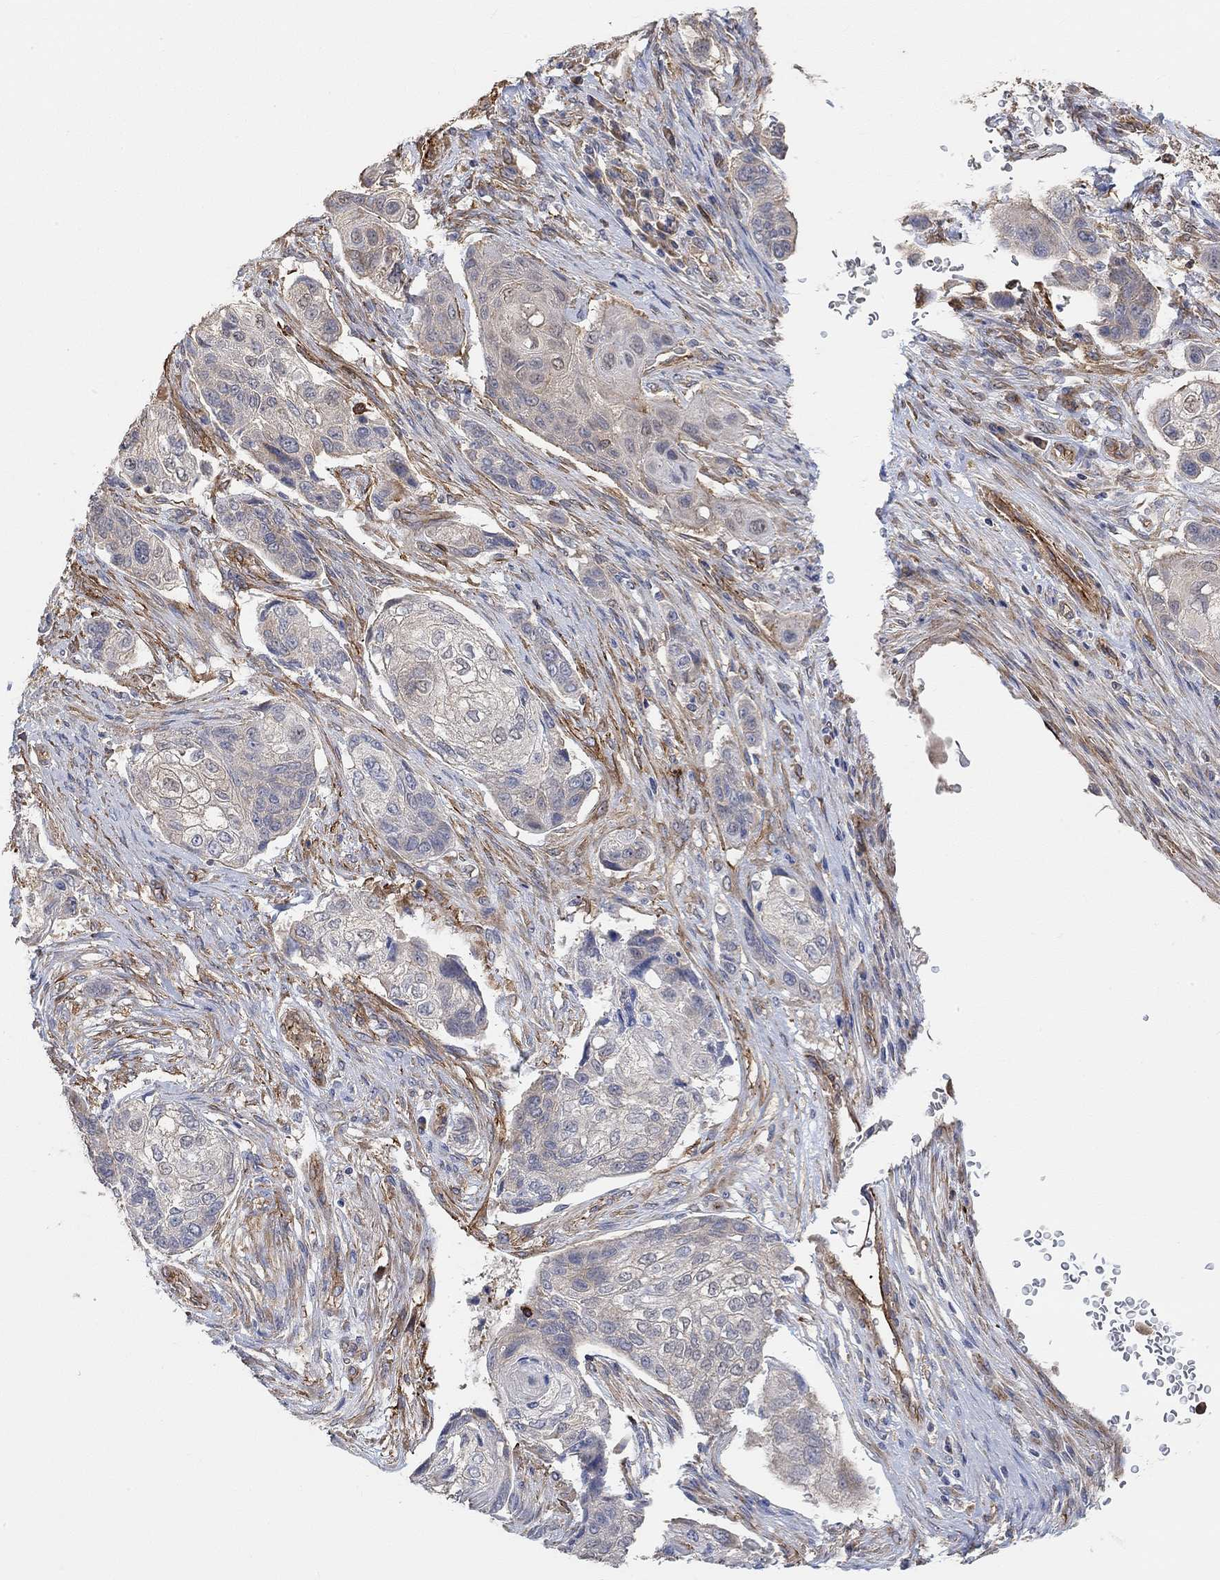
{"staining": {"intensity": "weak", "quantity": "<25%", "location": "cytoplasmic/membranous"}, "tissue": "lung cancer", "cell_type": "Tumor cells", "image_type": "cancer", "snomed": [{"axis": "morphology", "description": "Normal tissue, NOS"}, {"axis": "morphology", "description": "Squamous cell carcinoma, NOS"}, {"axis": "topography", "description": "Bronchus"}, {"axis": "topography", "description": "Lung"}], "caption": "This is an immunohistochemistry (IHC) histopathology image of lung squamous cell carcinoma. There is no staining in tumor cells.", "gene": "SYT16", "patient": {"sex": "male", "age": 69}}